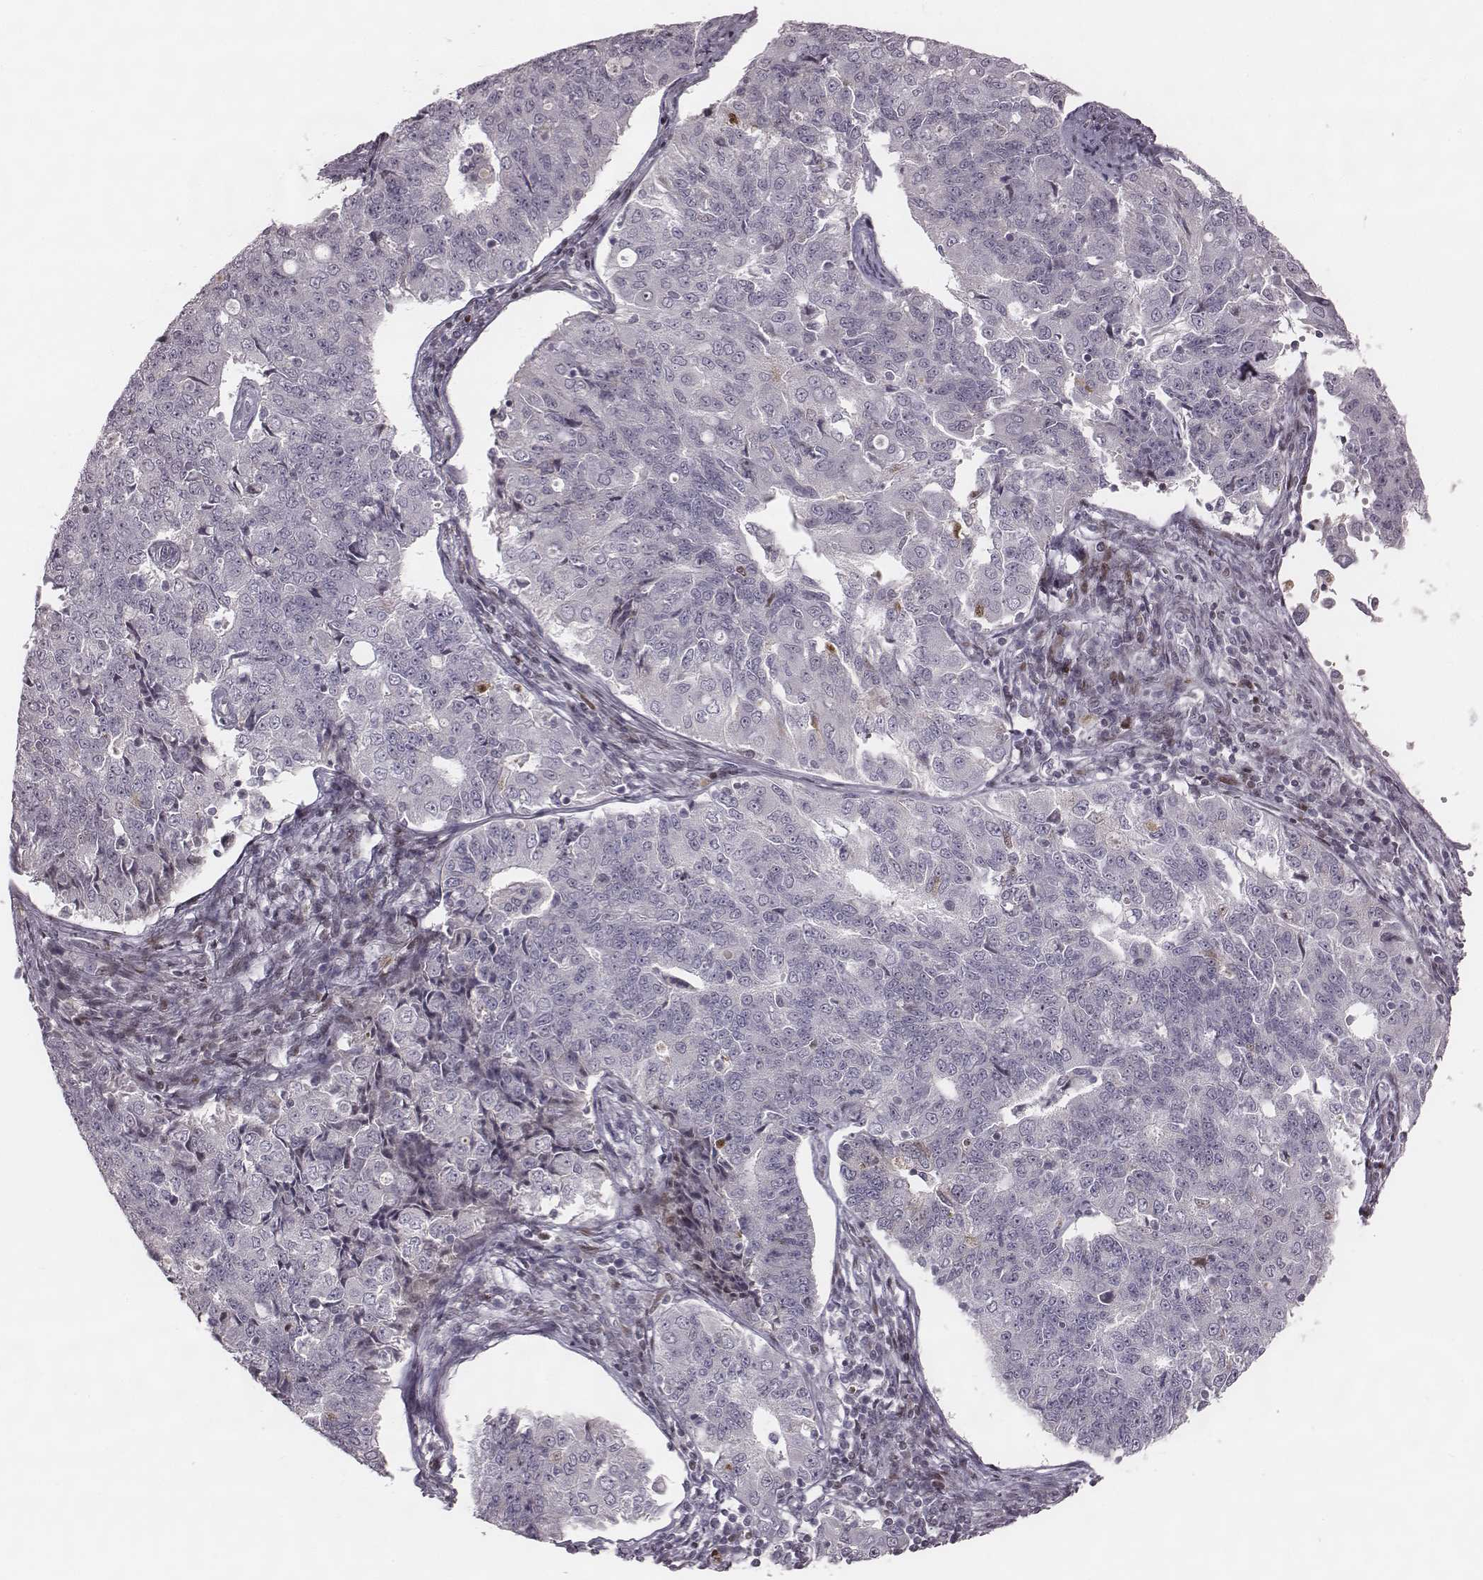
{"staining": {"intensity": "negative", "quantity": "none", "location": "none"}, "tissue": "endometrial cancer", "cell_type": "Tumor cells", "image_type": "cancer", "snomed": [{"axis": "morphology", "description": "Adenocarcinoma, NOS"}, {"axis": "topography", "description": "Endometrium"}], "caption": "An image of human adenocarcinoma (endometrial) is negative for staining in tumor cells. (DAB IHC, high magnification).", "gene": "NDC1", "patient": {"sex": "female", "age": 43}}